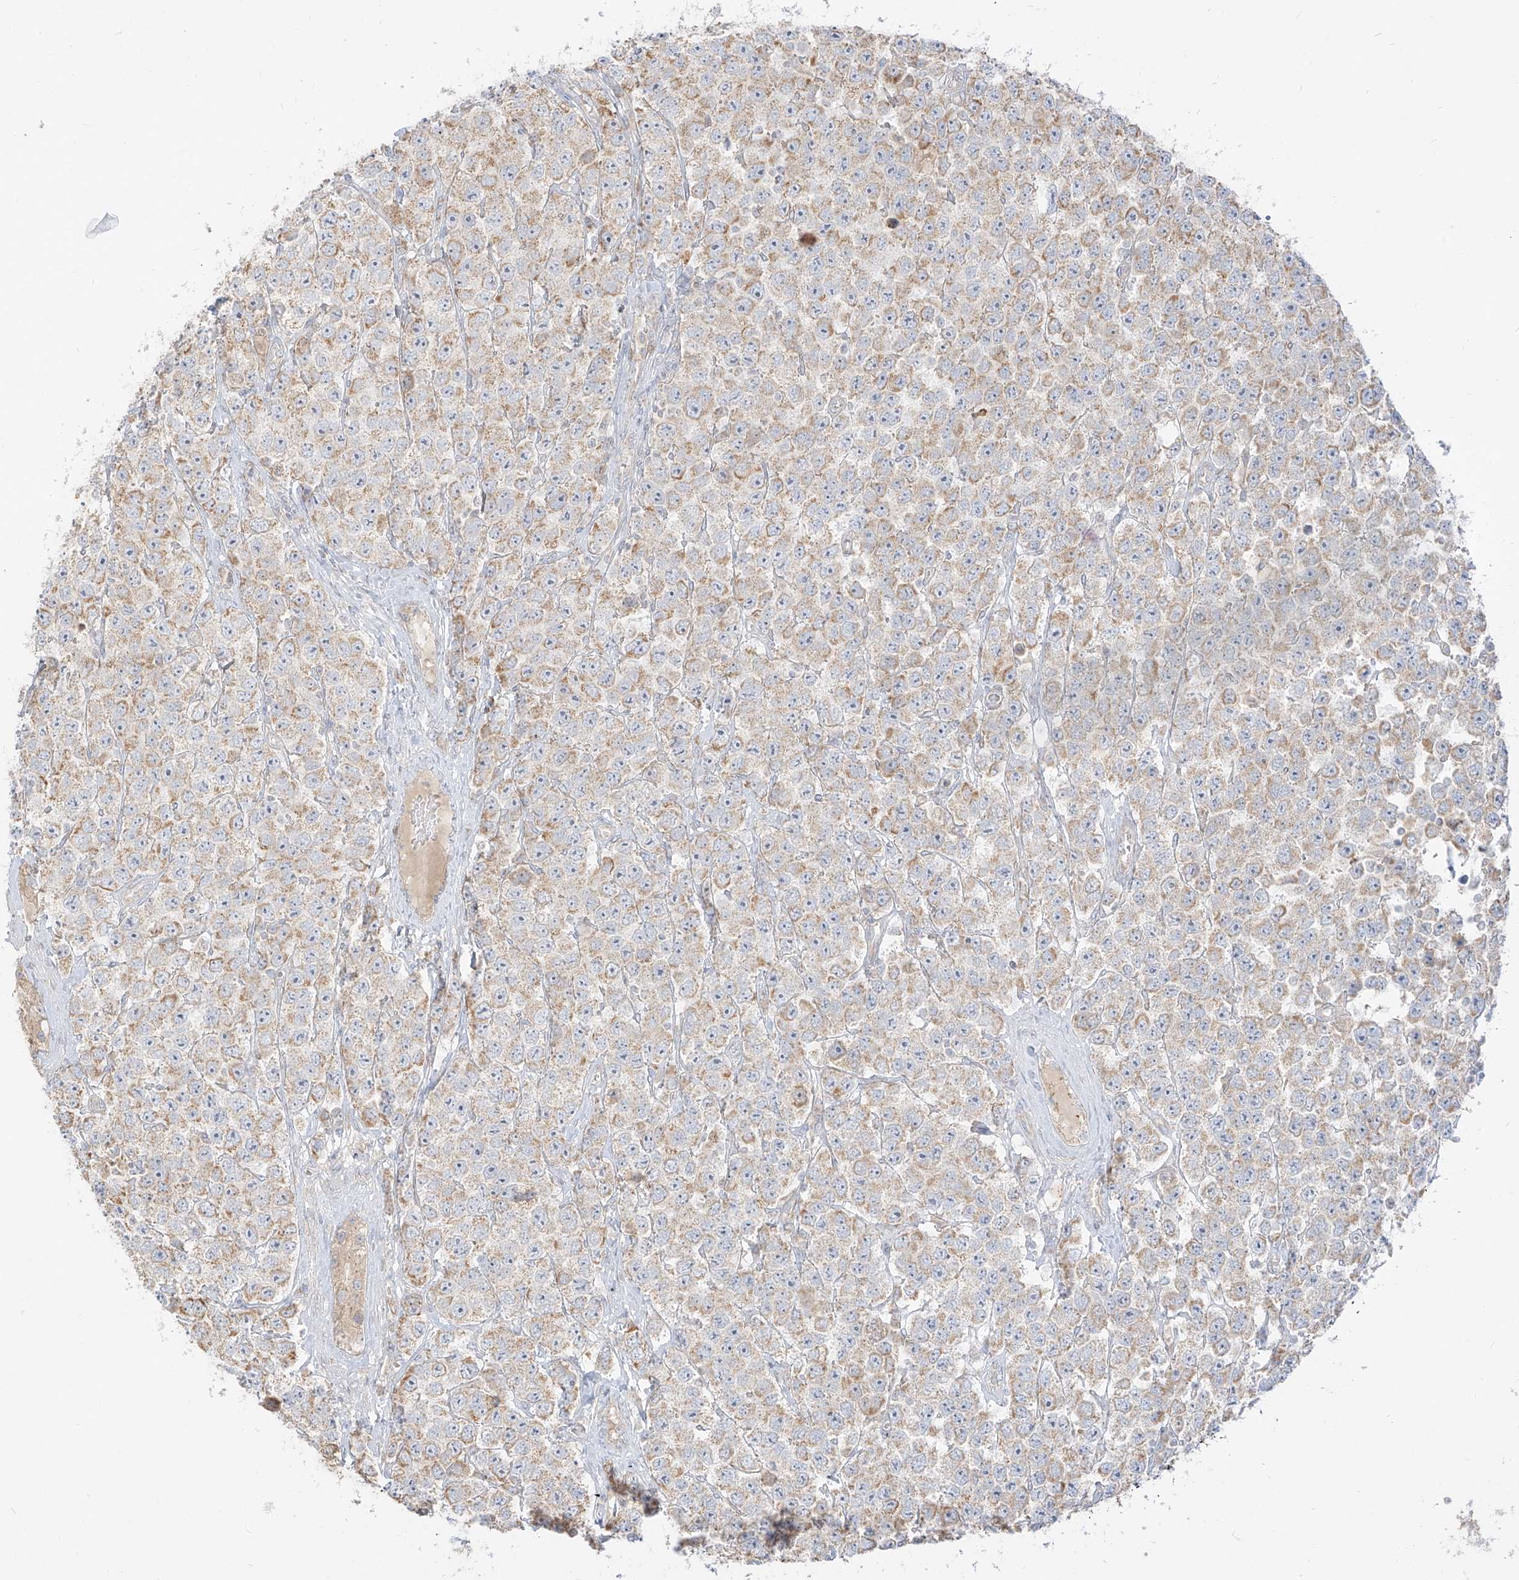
{"staining": {"intensity": "weak", "quantity": "25%-75%", "location": "cytoplasmic/membranous"}, "tissue": "testis cancer", "cell_type": "Tumor cells", "image_type": "cancer", "snomed": [{"axis": "morphology", "description": "Seminoma, NOS"}, {"axis": "topography", "description": "Testis"}], "caption": "Approximately 25%-75% of tumor cells in testis cancer show weak cytoplasmic/membranous protein staining as visualized by brown immunohistochemical staining.", "gene": "ZIM3", "patient": {"sex": "male", "age": 28}}